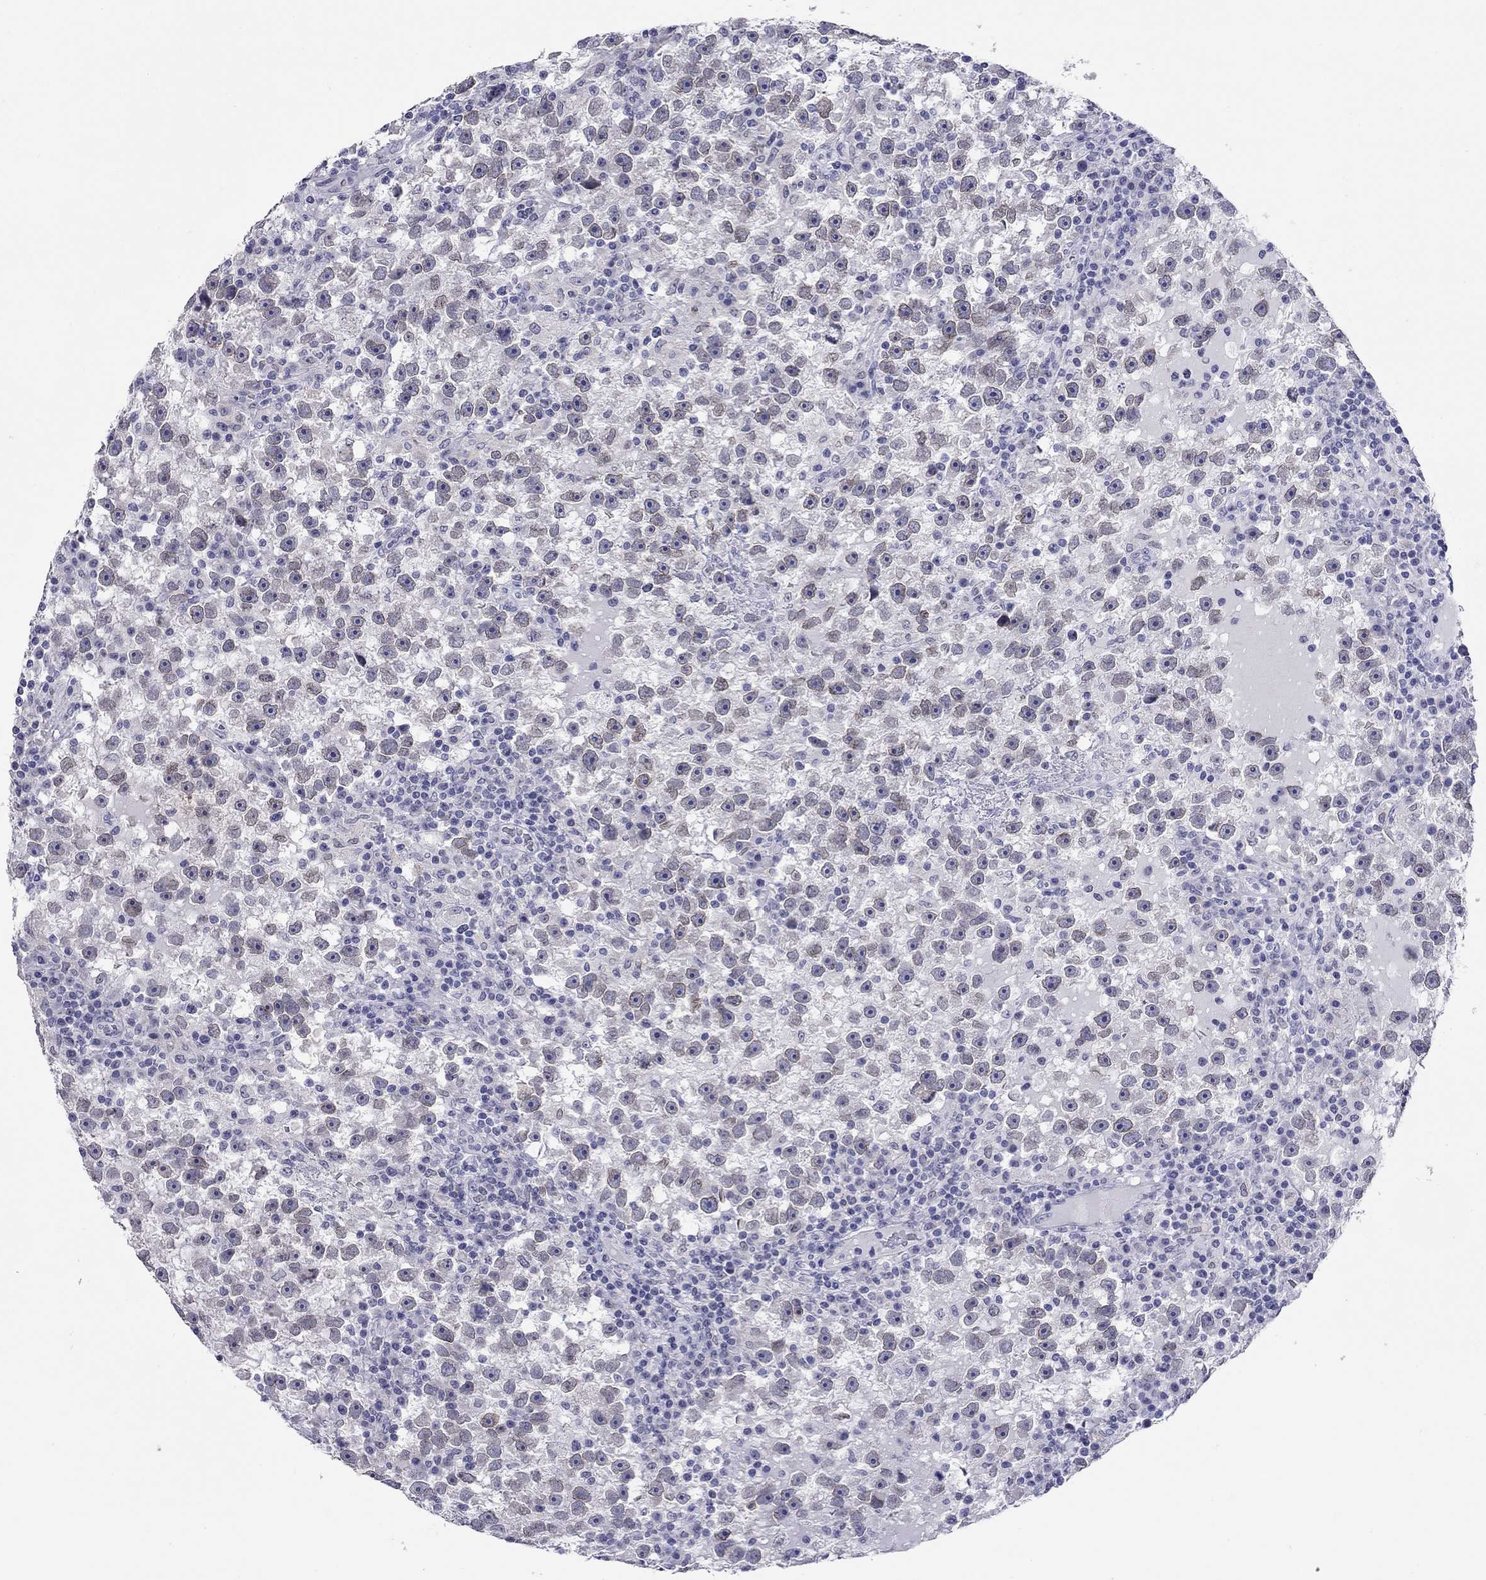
{"staining": {"intensity": "negative", "quantity": "none", "location": "none"}, "tissue": "testis cancer", "cell_type": "Tumor cells", "image_type": "cancer", "snomed": [{"axis": "morphology", "description": "Seminoma, NOS"}, {"axis": "topography", "description": "Testis"}], "caption": "Tumor cells are negative for protein expression in human seminoma (testis). The staining is performed using DAB brown chromogen with nuclei counter-stained in using hematoxylin.", "gene": "ARMC12", "patient": {"sex": "male", "age": 47}}